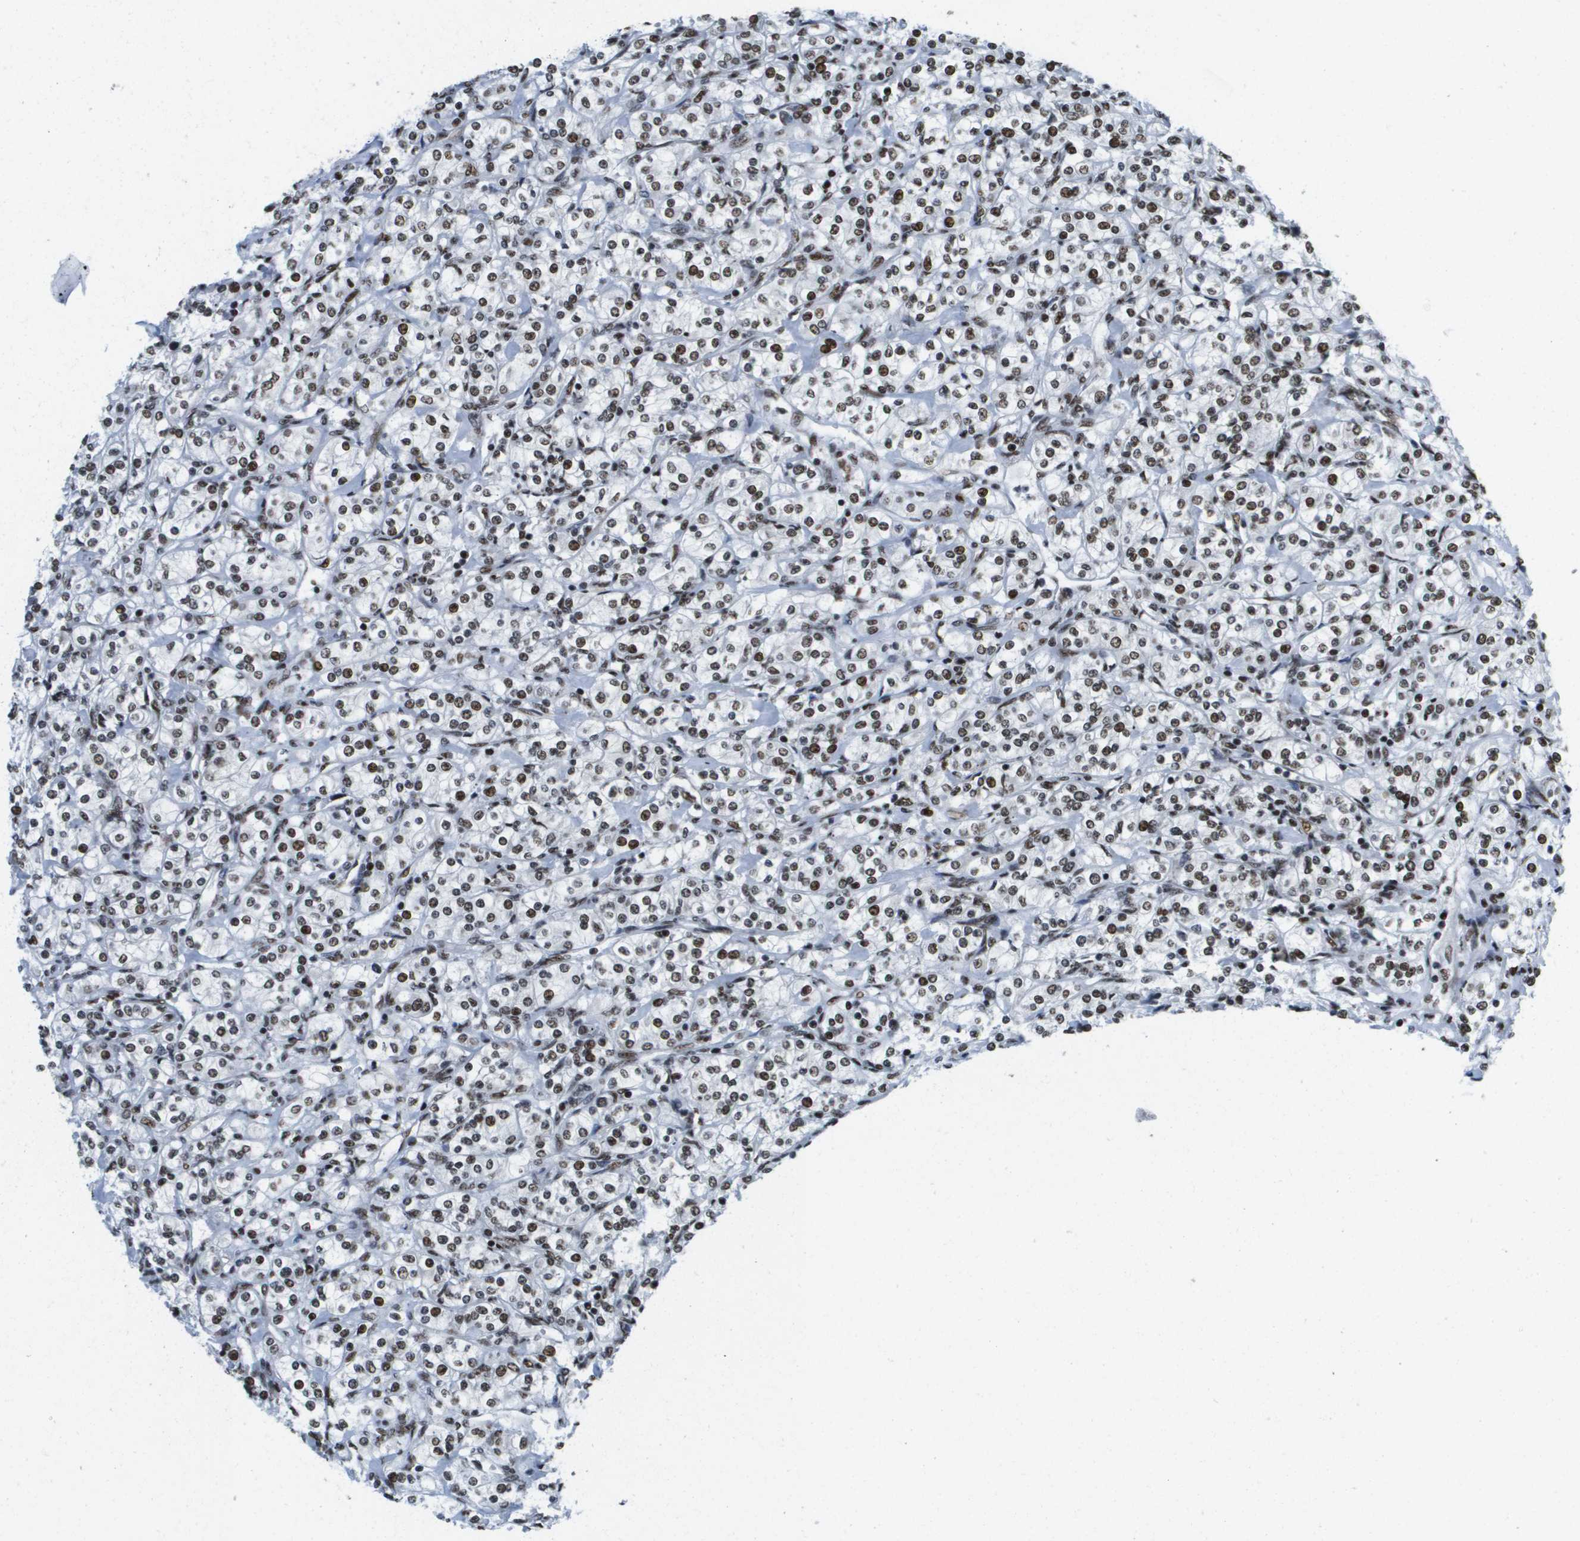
{"staining": {"intensity": "strong", "quantity": ">75%", "location": "nuclear"}, "tissue": "renal cancer", "cell_type": "Tumor cells", "image_type": "cancer", "snomed": [{"axis": "morphology", "description": "Adenocarcinoma, NOS"}, {"axis": "topography", "description": "Kidney"}], "caption": "An image of human renal cancer stained for a protein displays strong nuclear brown staining in tumor cells.", "gene": "NSRP1", "patient": {"sex": "male", "age": 77}}